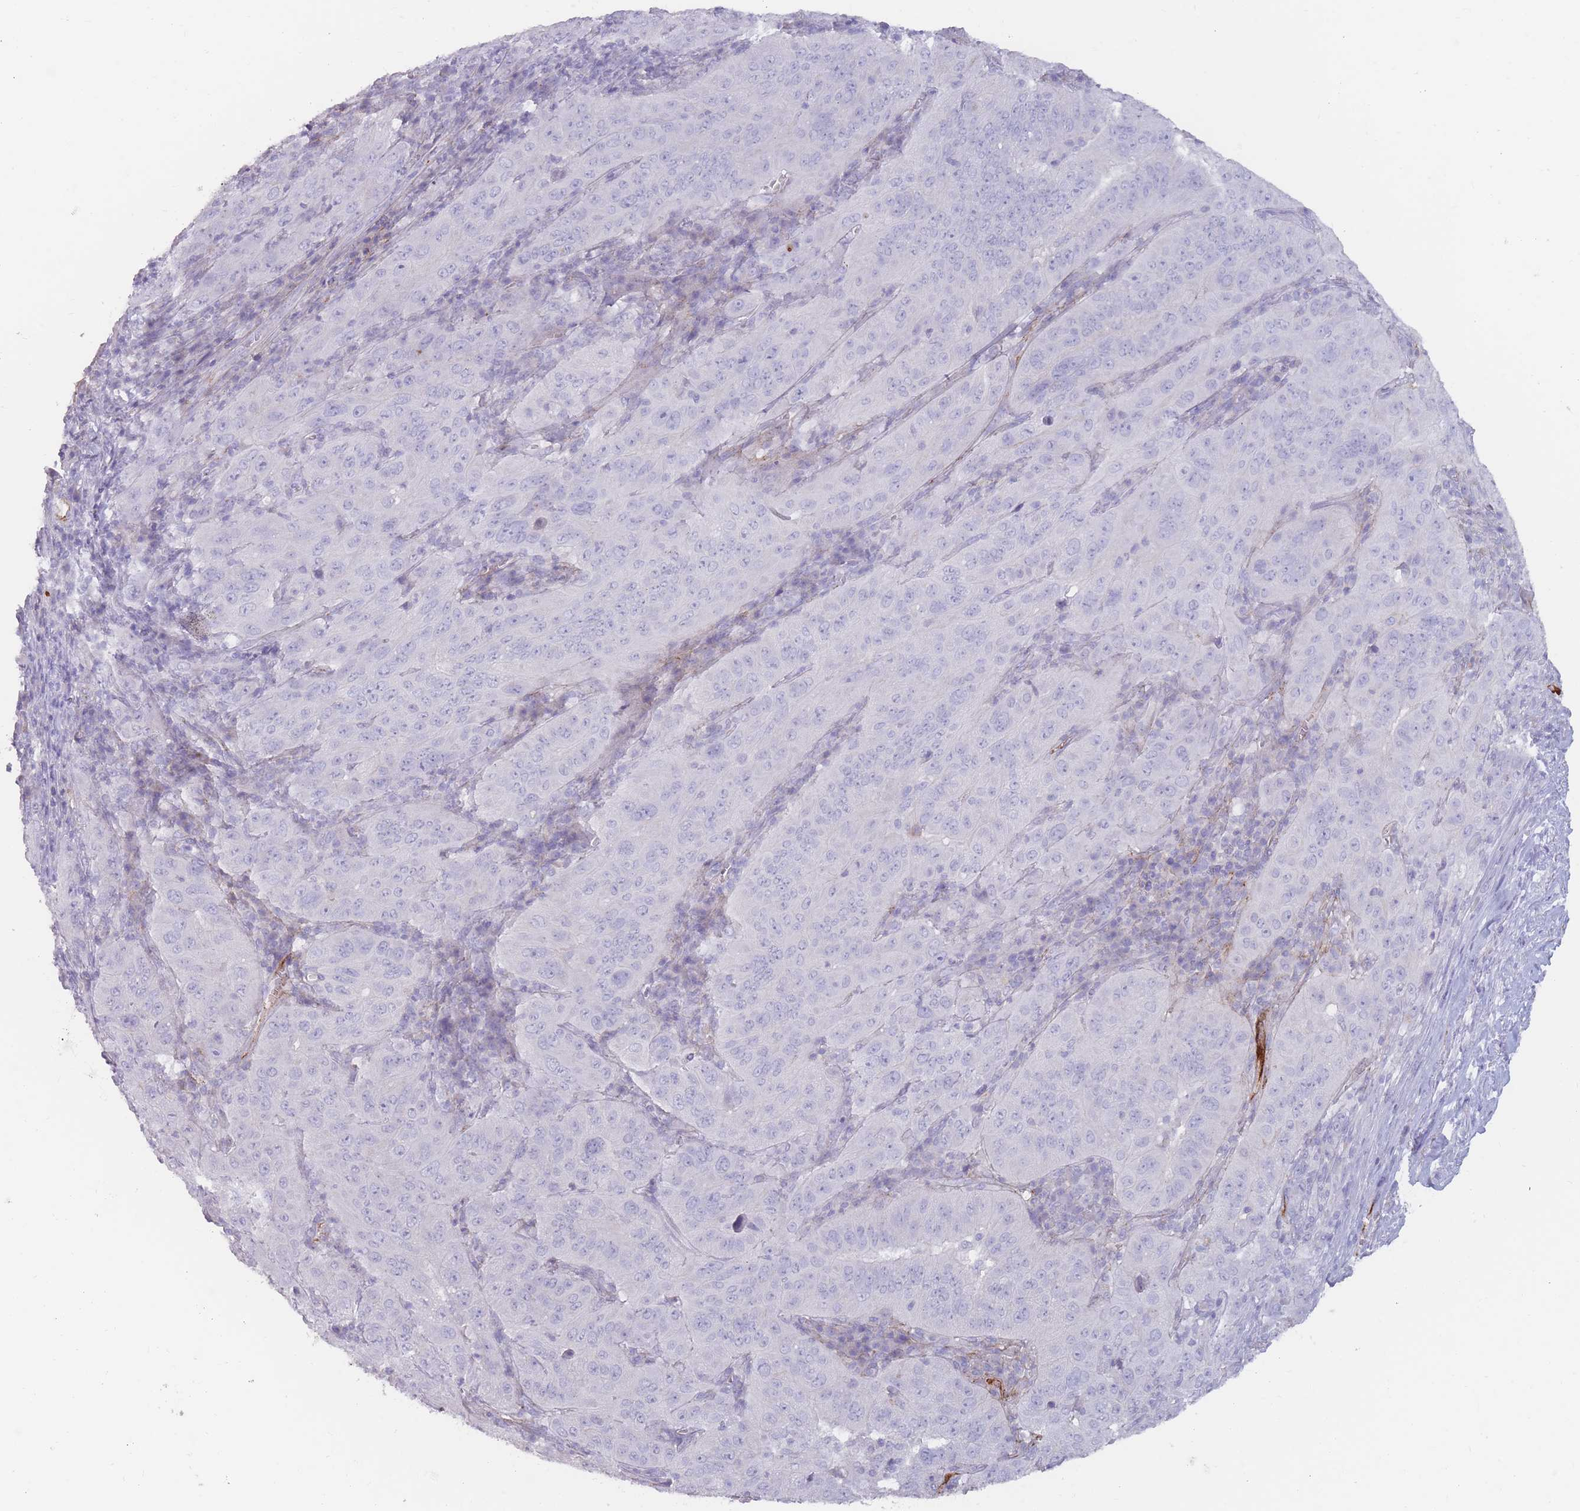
{"staining": {"intensity": "negative", "quantity": "none", "location": "none"}, "tissue": "pancreatic cancer", "cell_type": "Tumor cells", "image_type": "cancer", "snomed": [{"axis": "morphology", "description": "Adenocarcinoma, NOS"}, {"axis": "topography", "description": "Pancreas"}], "caption": "Tumor cells show no significant staining in pancreatic cancer (adenocarcinoma).", "gene": "PRG4", "patient": {"sex": "male", "age": 63}}